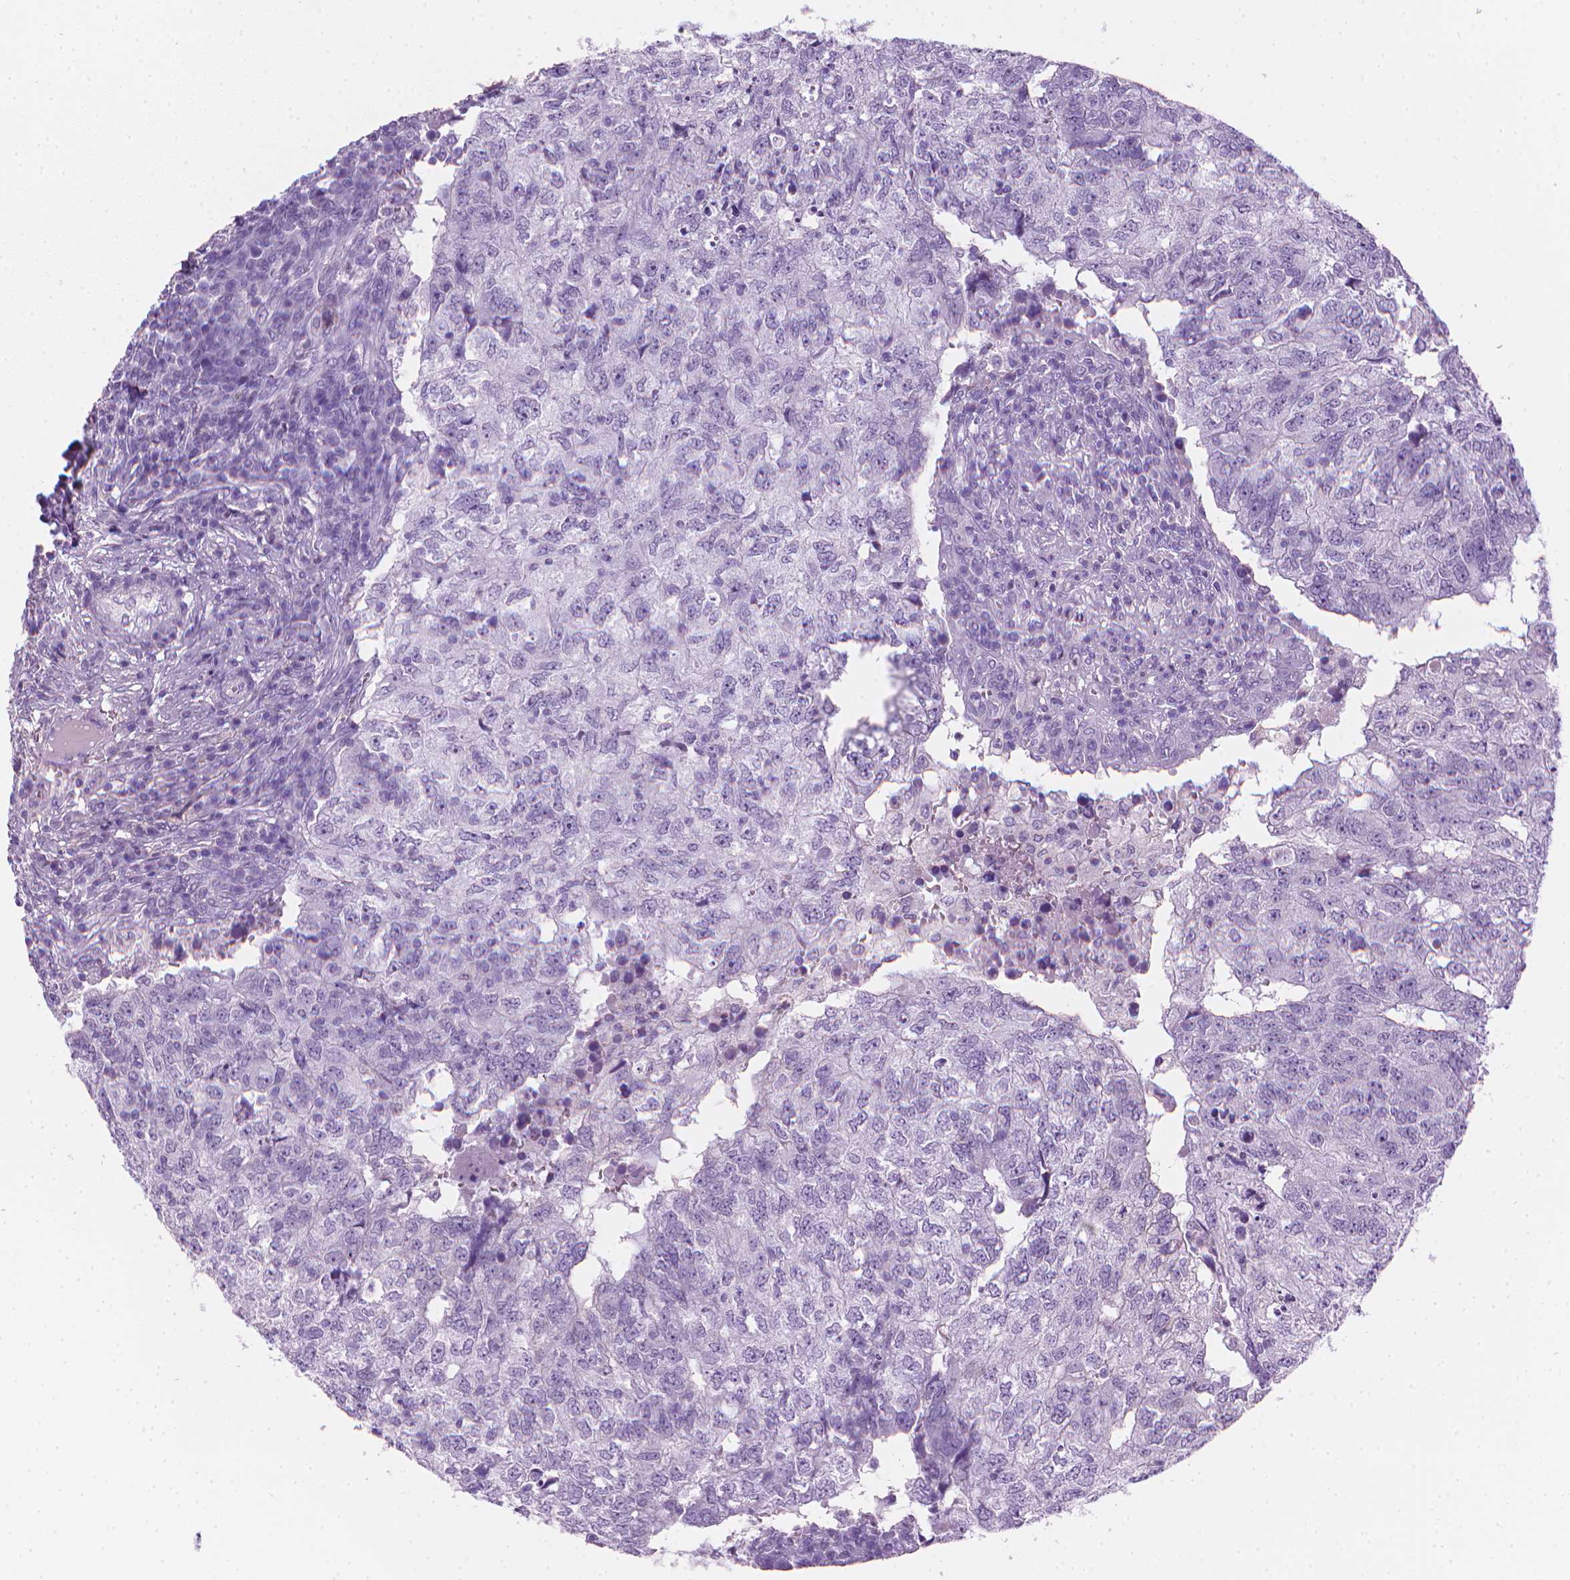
{"staining": {"intensity": "negative", "quantity": "none", "location": "none"}, "tissue": "breast cancer", "cell_type": "Tumor cells", "image_type": "cancer", "snomed": [{"axis": "morphology", "description": "Duct carcinoma"}, {"axis": "topography", "description": "Breast"}], "caption": "A high-resolution micrograph shows immunohistochemistry staining of breast cancer (infiltrating ductal carcinoma), which exhibits no significant expression in tumor cells.", "gene": "TTC29", "patient": {"sex": "female", "age": 30}}